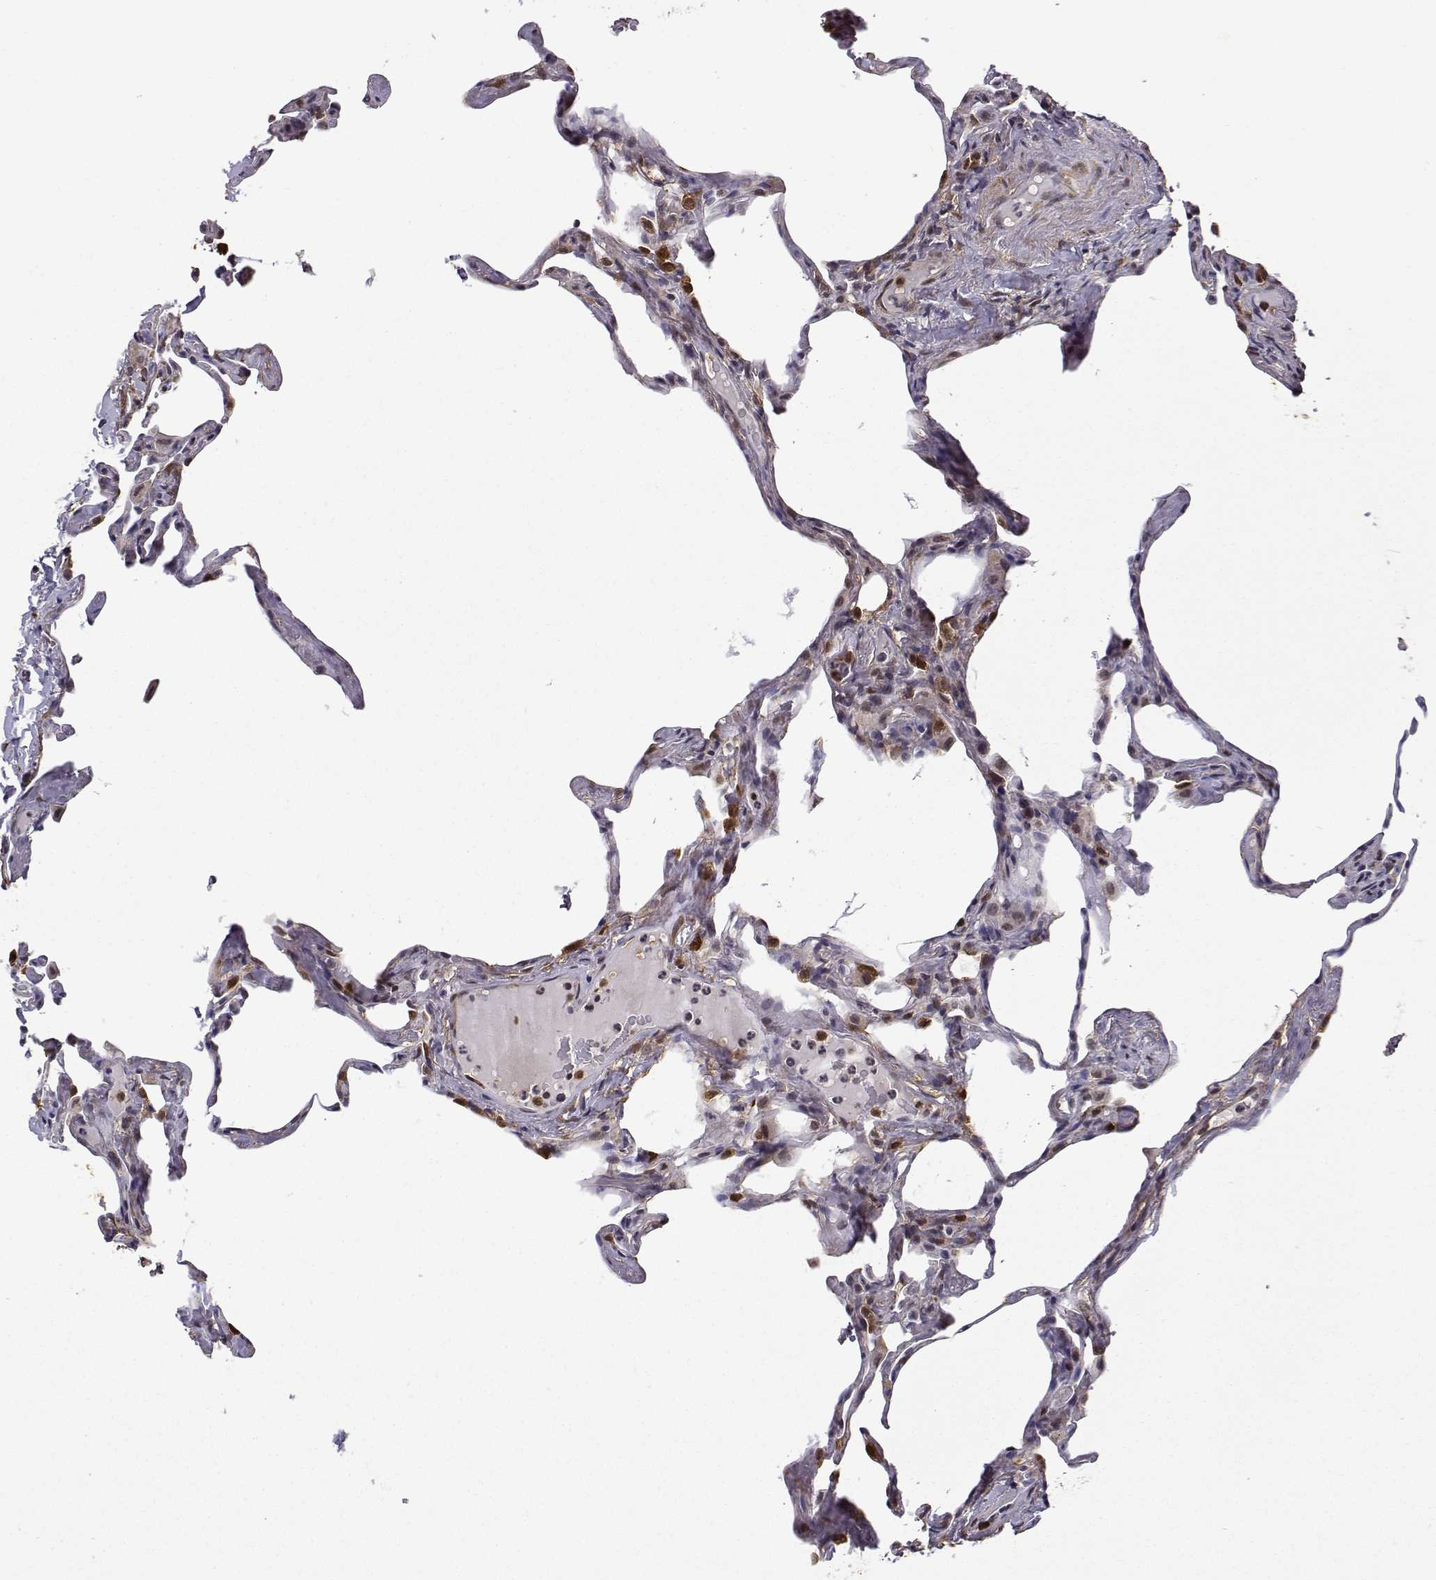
{"staining": {"intensity": "negative", "quantity": "none", "location": "none"}, "tissue": "lung", "cell_type": "Alveolar cells", "image_type": "normal", "snomed": [{"axis": "morphology", "description": "Normal tissue, NOS"}, {"axis": "topography", "description": "Lung"}], "caption": "Immunohistochemistry image of benign human lung stained for a protein (brown), which demonstrates no expression in alveolar cells.", "gene": "PHGDH", "patient": {"sex": "male", "age": 65}}